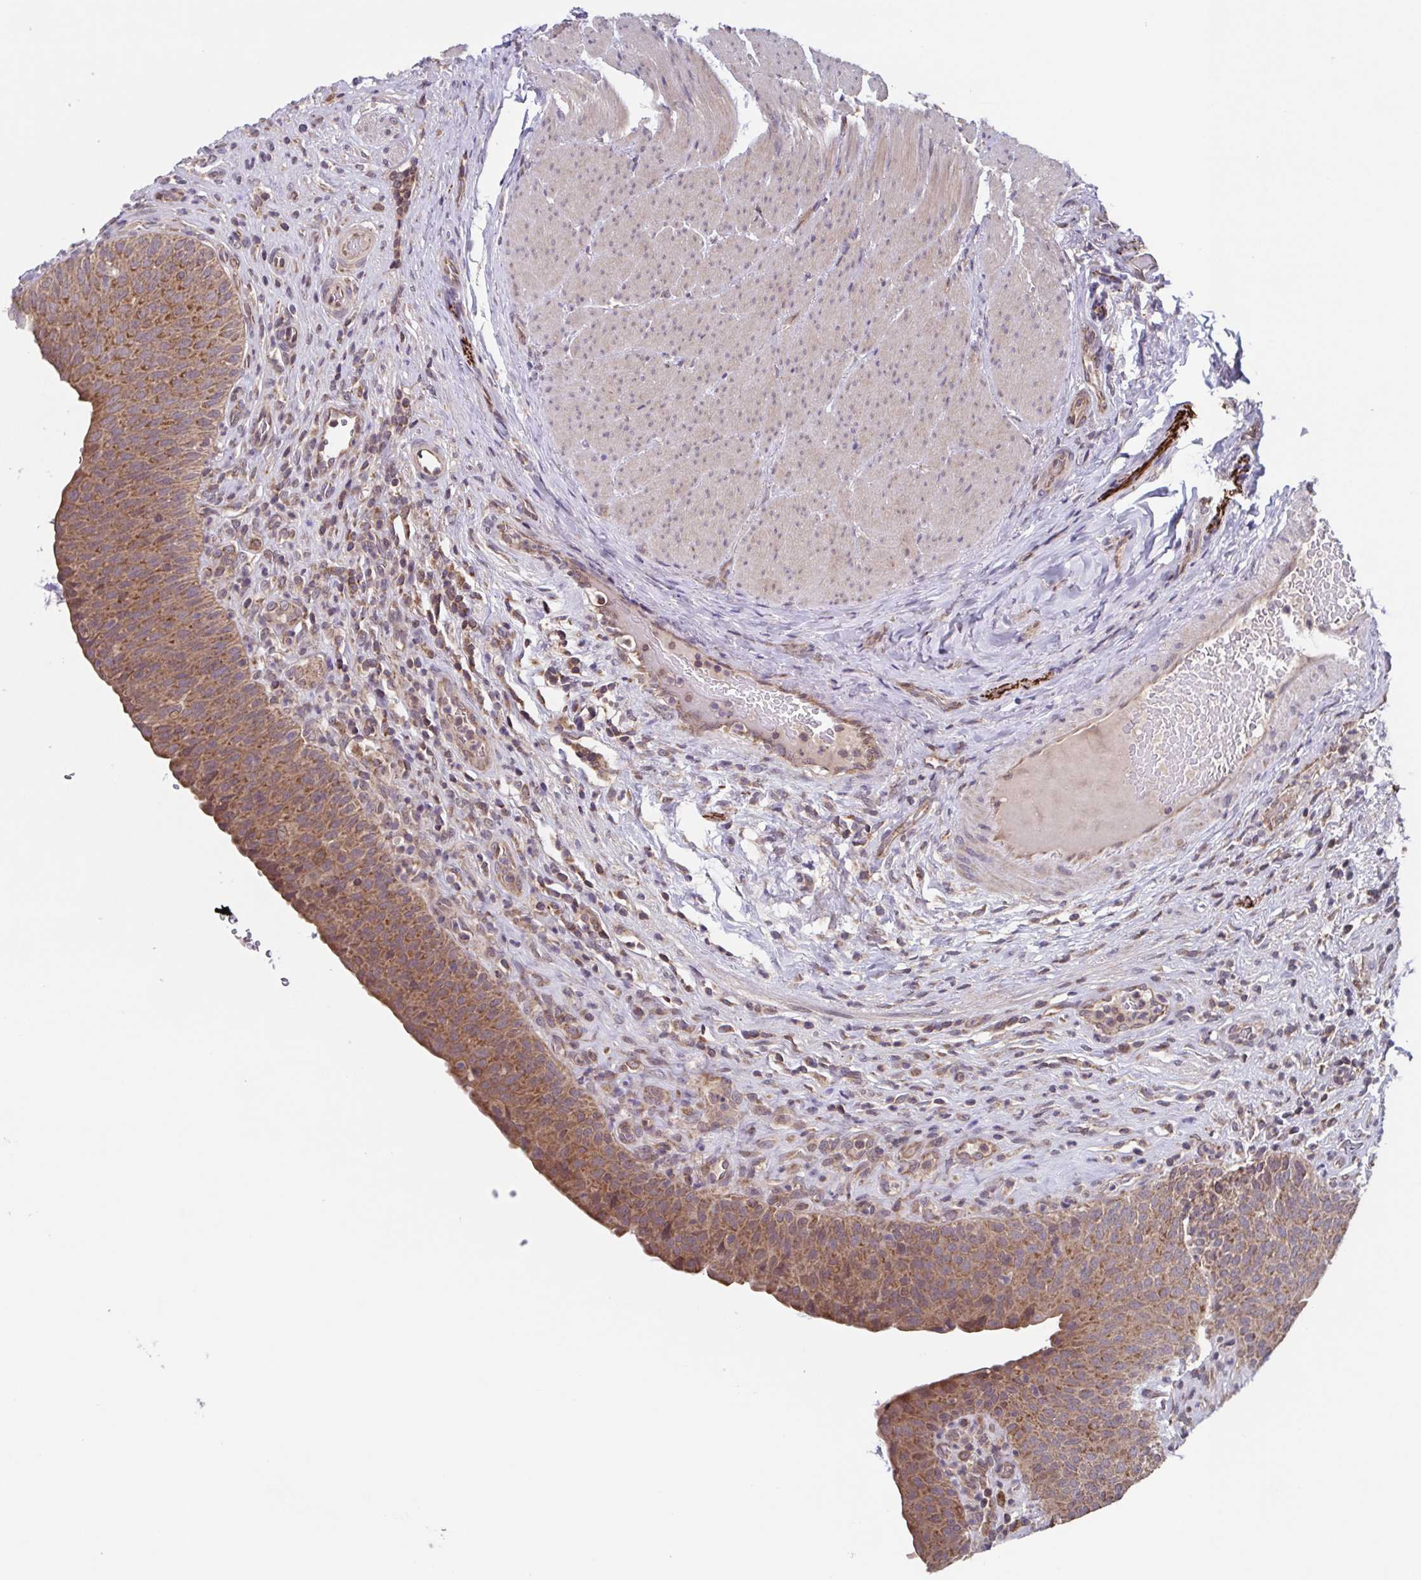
{"staining": {"intensity": "moderate", "quantity": ">75%", "location": "cytoplasmic/membranous"}, "tissue": "urinary bladder", "cell_type": "Urothelial cells", "image_type": "normal", "snomed": [{"axis": "morphology", "description": "Normal tissue, NOS"}, {"axis": "topography", "description": "Urinary bladder"}, {"axis": "topography", "description": "Peripheral nerve tissue"}], "caption": "Immunohistochemistry (IHC) histopathology image of normal urinary bladder: human urinary bladder stained using IHC reveals medium levels of moderate protein expression localized specifically in the cytoplasmic/membranous of urothelial cells, appearing as a cytoplasmic/membranous brown color.", "gene": "TTC19", "patient": {"sex": "male", "age": 66}}